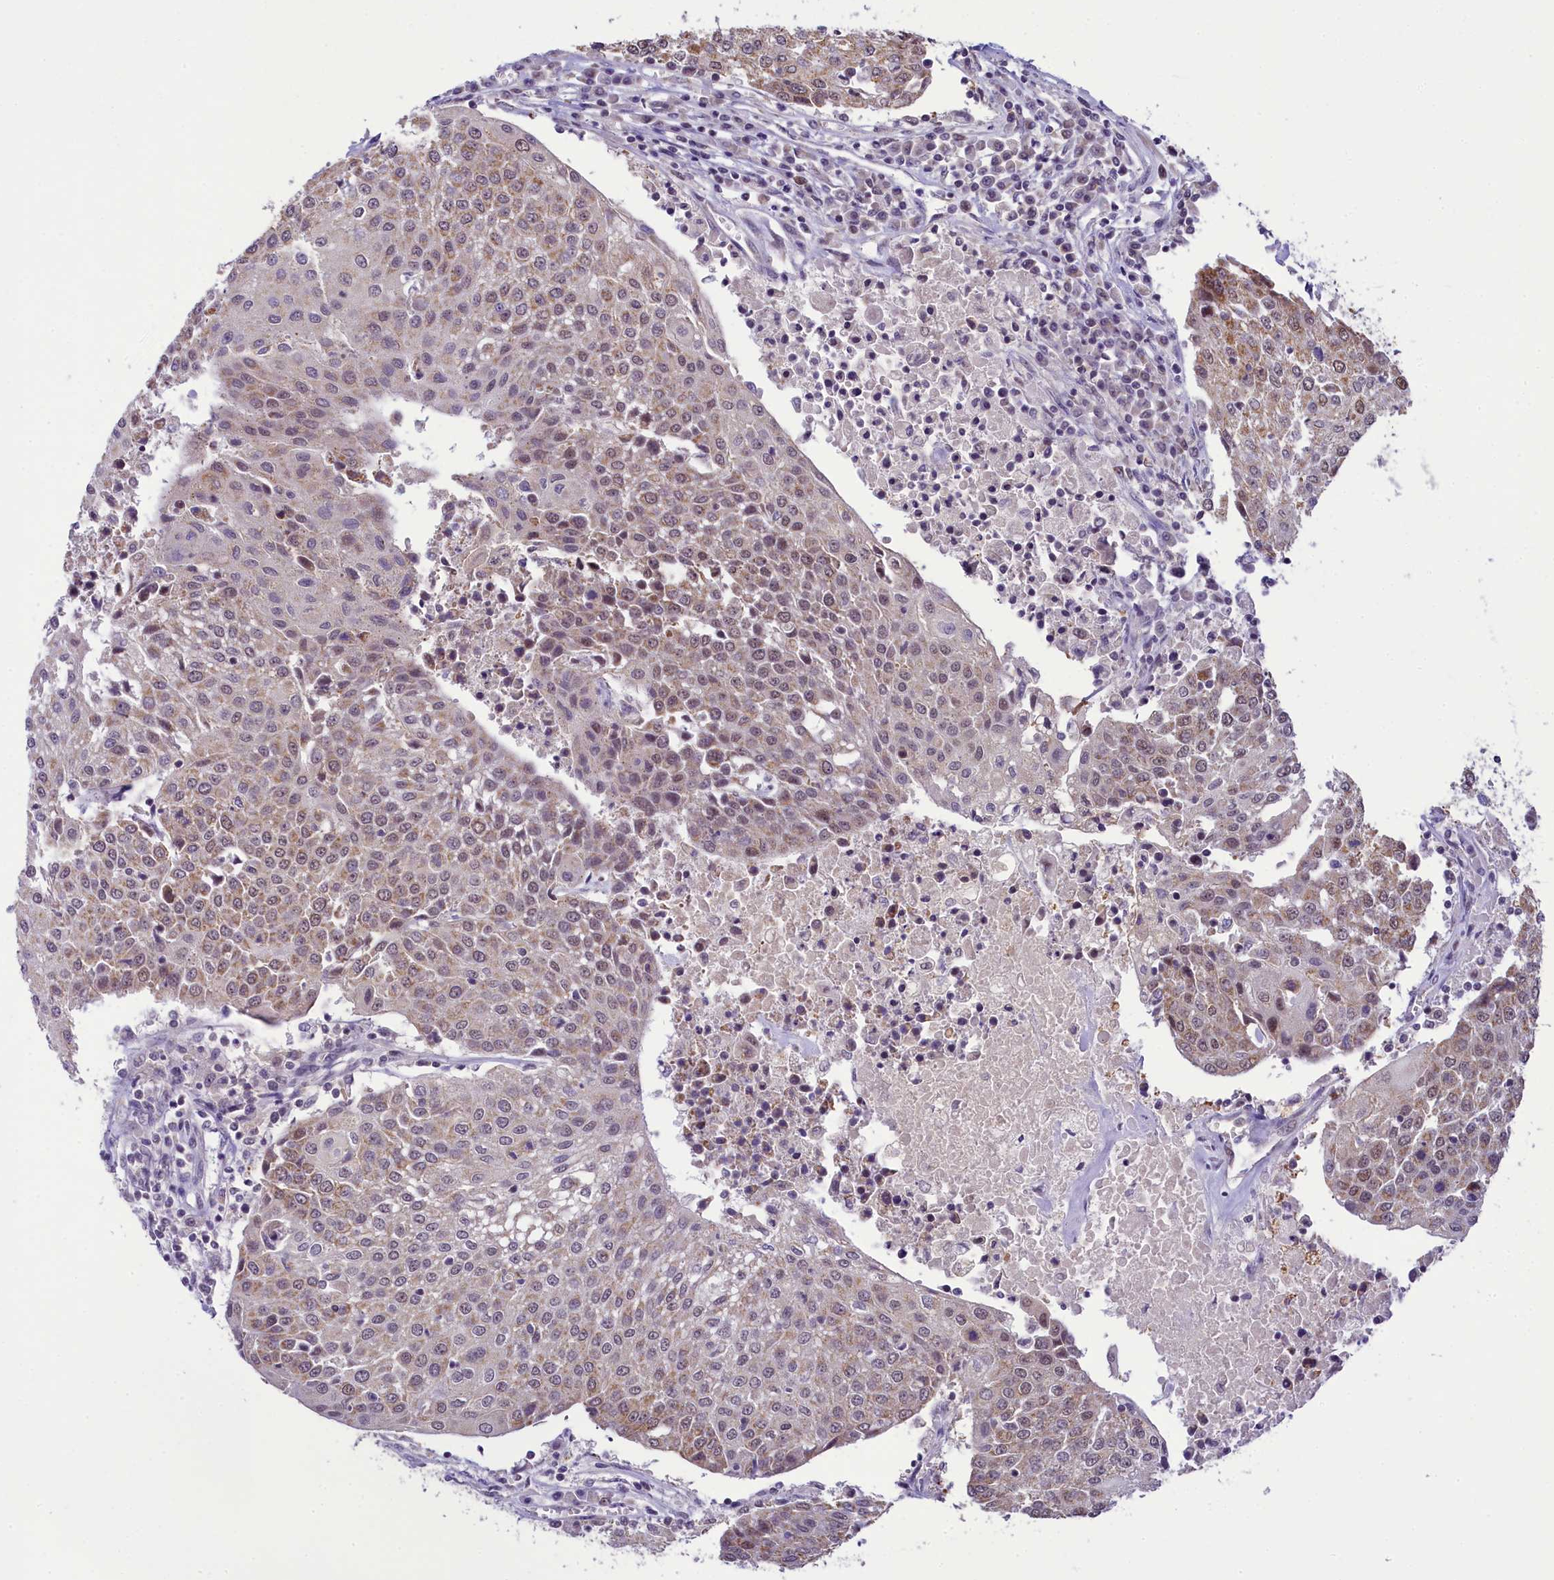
{"staining": {"intensity": "weak", "quantity": "25%-75%", "location": "cytoplasmic/membranous"}, "tissue": "urothelial cancer", "cell_type": "Tumor cells", "image_type": "cancer", "snomed": [{"axis": "morphology", "description": "Urothelial carcinoma, High grade"}, {"axis": "topography", "description": "Urinary bladder"}], "caption": "This is a histology image of immunohistochemistry staining of urothelial carcinoma (high-grade), which shows weak expression in the cytoplasmic/membranous of tumor cells.", "gene": "PAF1", "patient": {"sex": "female", "age": 85}}